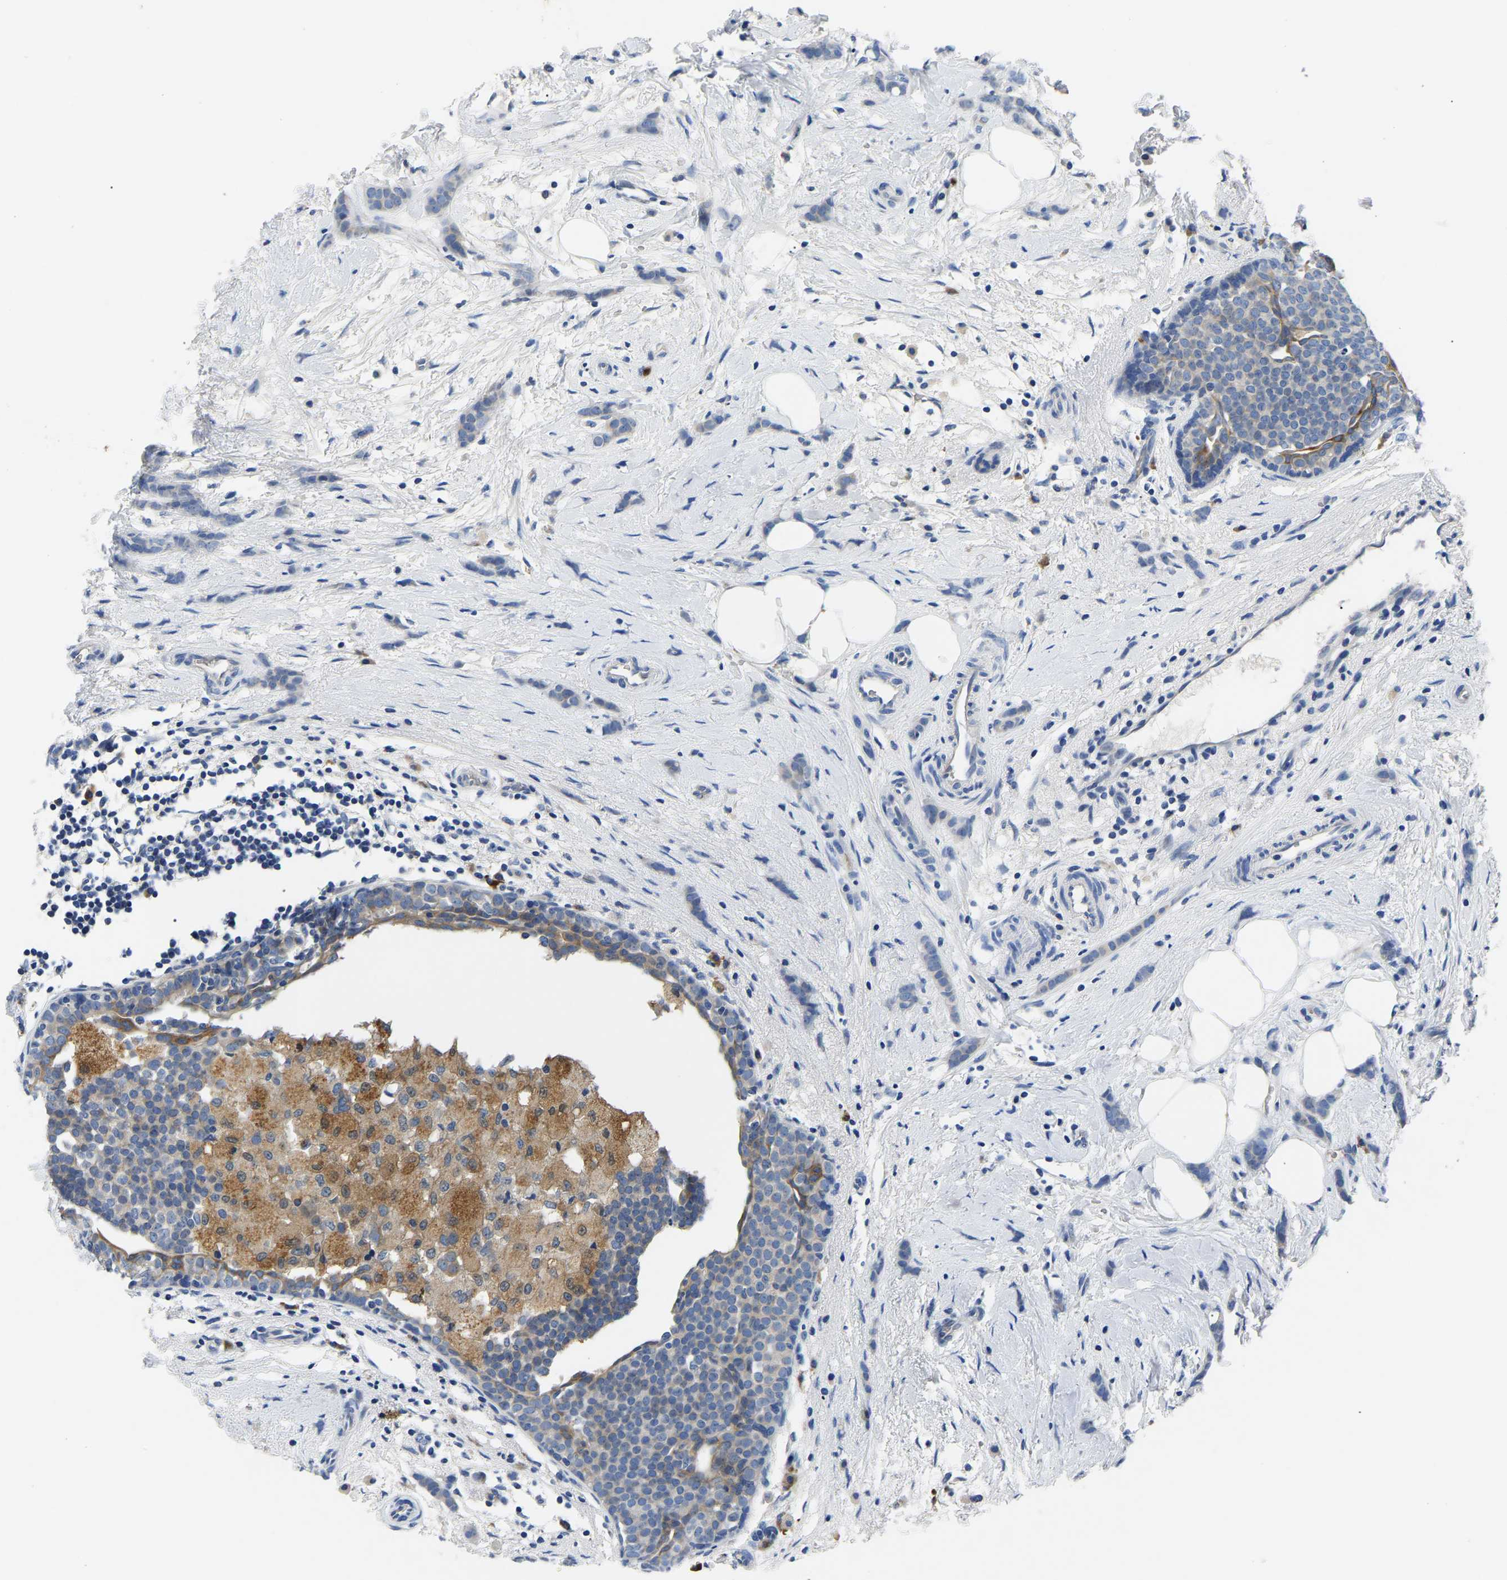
{"staining": {"intensity": "negative", "quantity": "none", "location": "none"}, "tissue": "breast cancer", "cell_type": "Tumor cells", "image_type": "cancer", "snomed": [{"axis": "morphology", "description": "Lobular carcinoma, in situ"}, {"axis": "morphology", "description": "Lobular carcinoma"}, {"axis": "topography", "description": "Breast"}], "caption": "This image is of breast cancer stained with immunohistochemistry to label a protein in brown with the nuclei are counter-stained blue. There is no expression in tumor cells. (Immunohistochemistry (ihc), brightfield microscopy, high magnification).", "gene": "TOR1B", "patient": {"sex": "female", "age": 41}}